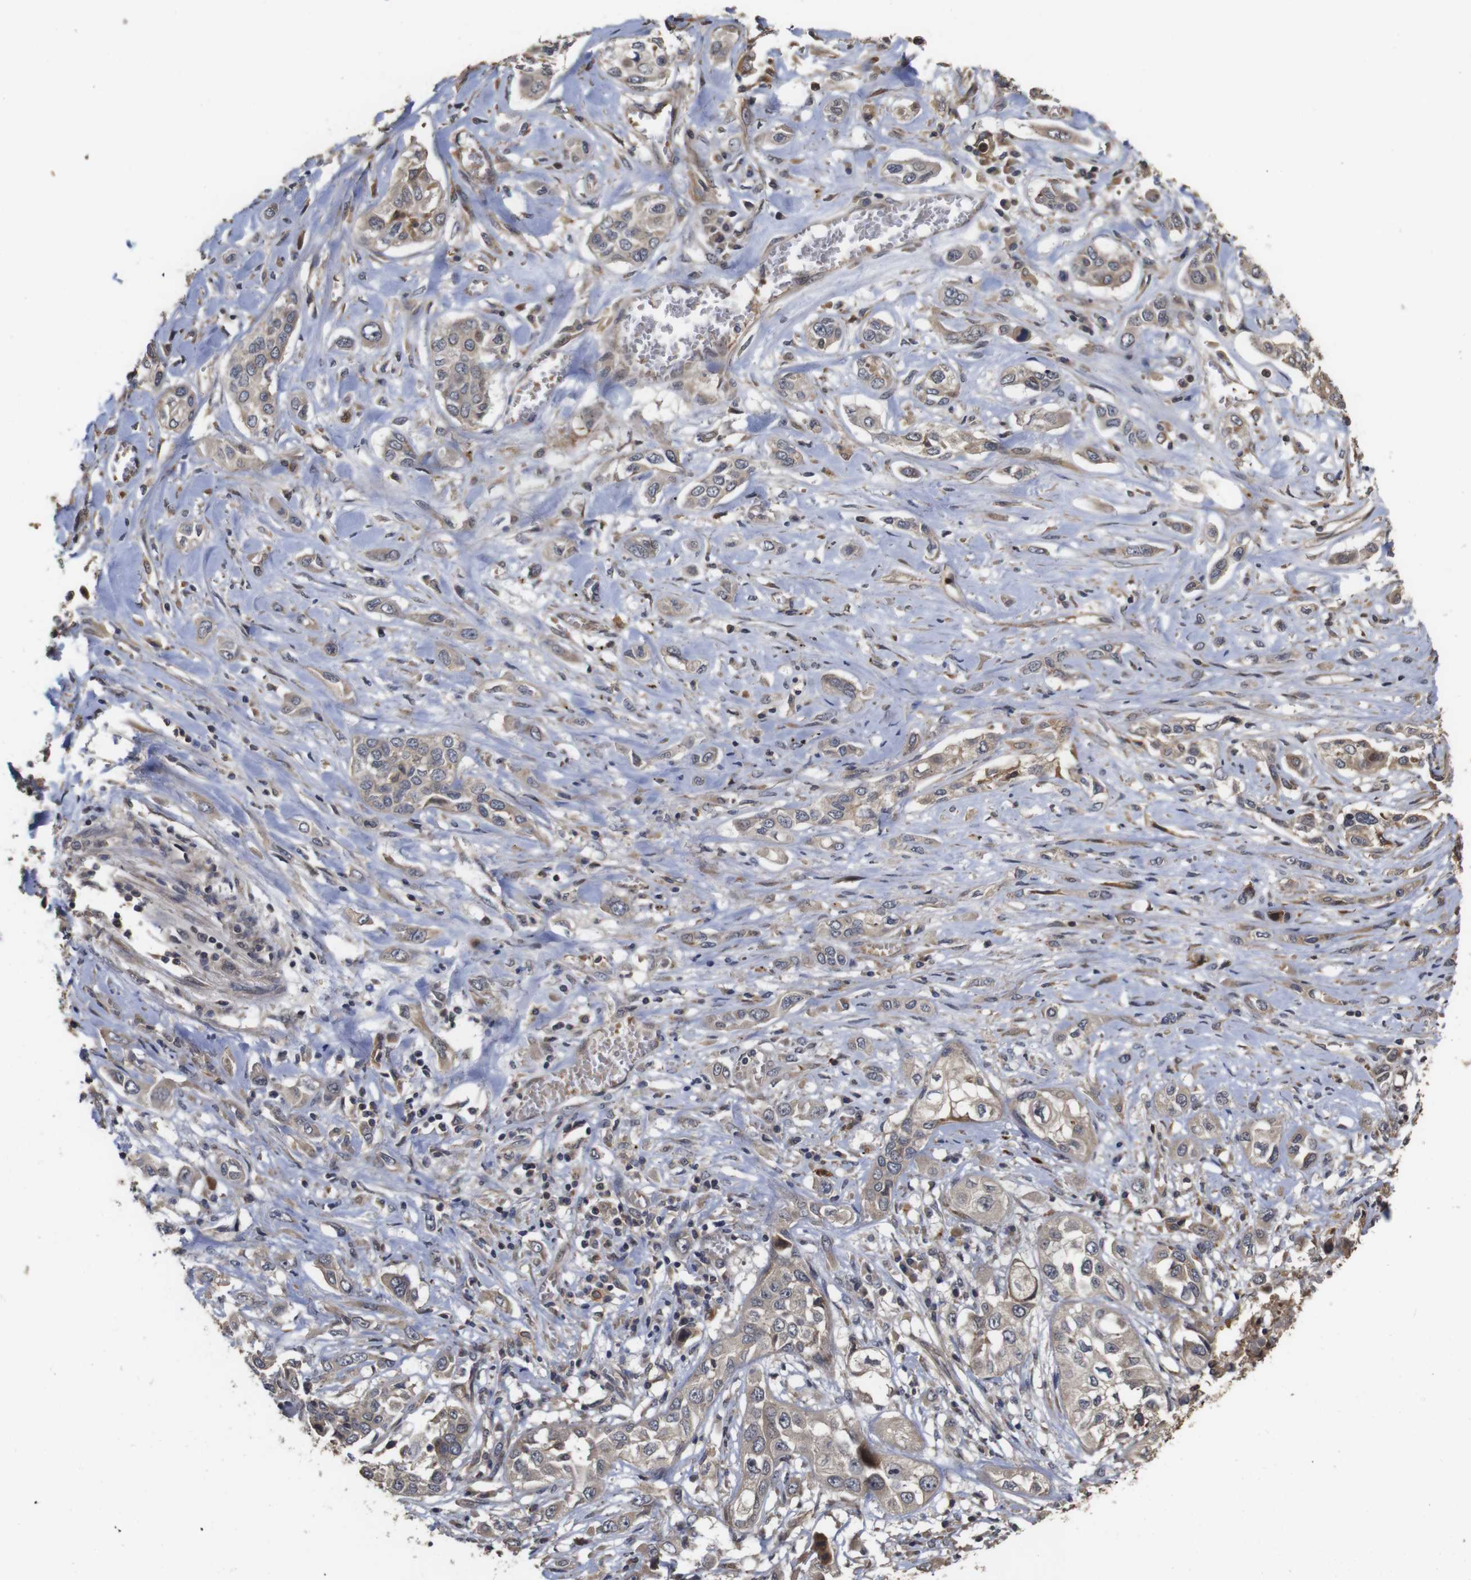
{"staining": {"intensity": "weak", "quantity": ">75%", "location": "cytoplasmic/membranous"}, "tissue": "lung cancer", "cell_type": "Tumor cells", "image_type": "cancer", "snomed": [{"axis": "morphology", "description": "Squamous cell carcinoma, NOS"}, {"axis": "topography", "description": "Lung"}], "caption": "A low amount of weak cytoplasmic/membranous staining is appreciated in about >75% of tumor cells in lung cancer (squamous cell carcinoma) tissue.", "gene": "PTPN14", "patient": {"sex": "male", "age": 71}}